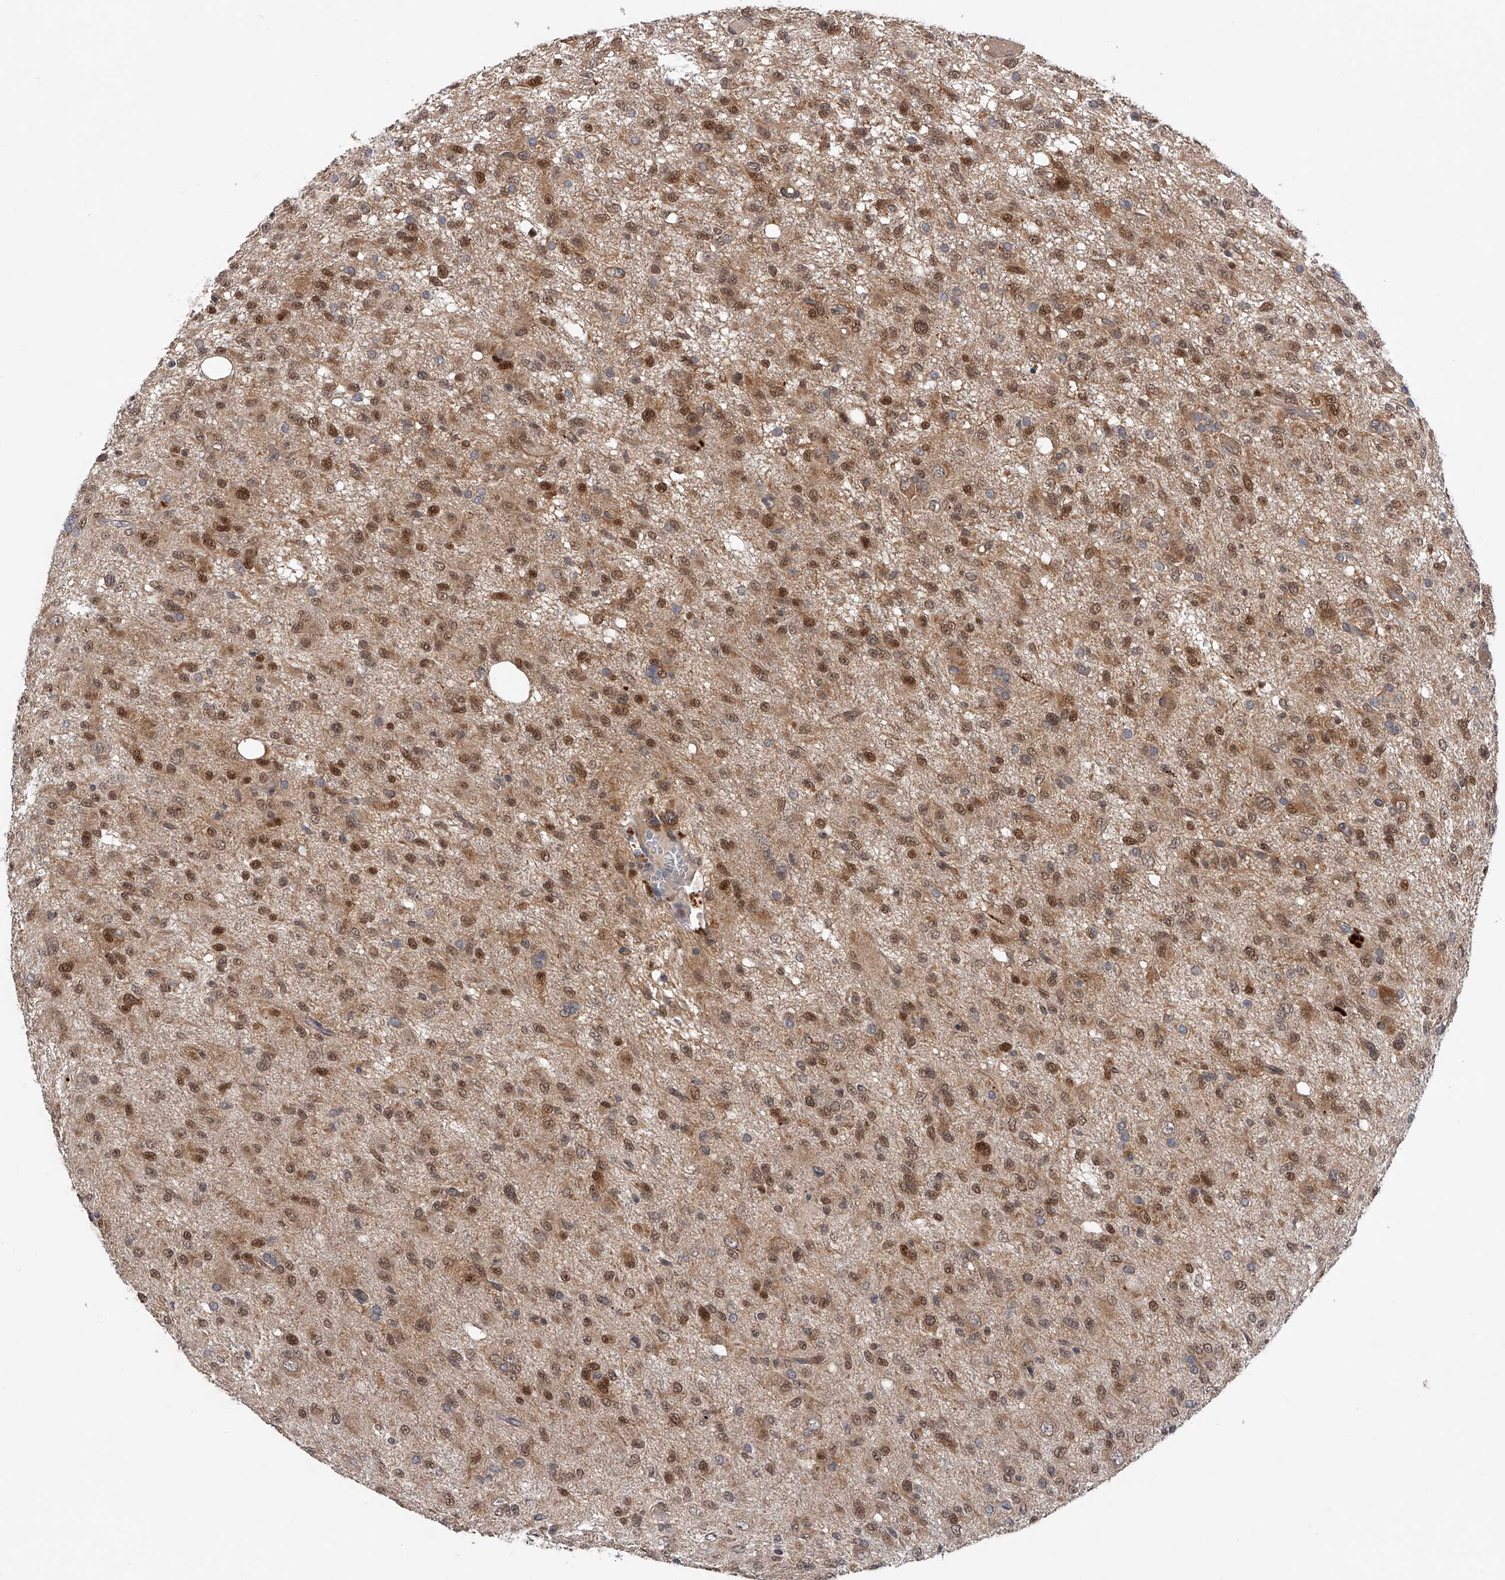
{"staining": {"intensity": "moderate", "quantity": "25%-75%", "location": "cytoplasmic/membranous,nuclear"}, "tissue": "glioma", "cell_type": "Tumor cells", "image_type": "cancer", "snomed": [{"axis": "morphology", "description": "Glioma, malignant, High grade"}, {"axis": "topography", "description": "Brain"}], "caption": "Moderate cytoplasmic/membranous and nuclear protein expression is appreciated in approximately 25%-75% of tumor cells in glioma. (brown staining indicates protein expression, while blue staining denotes nuclei).", "gene": "RWDD2A", "patient": {"sex": "female", "age": 59}}